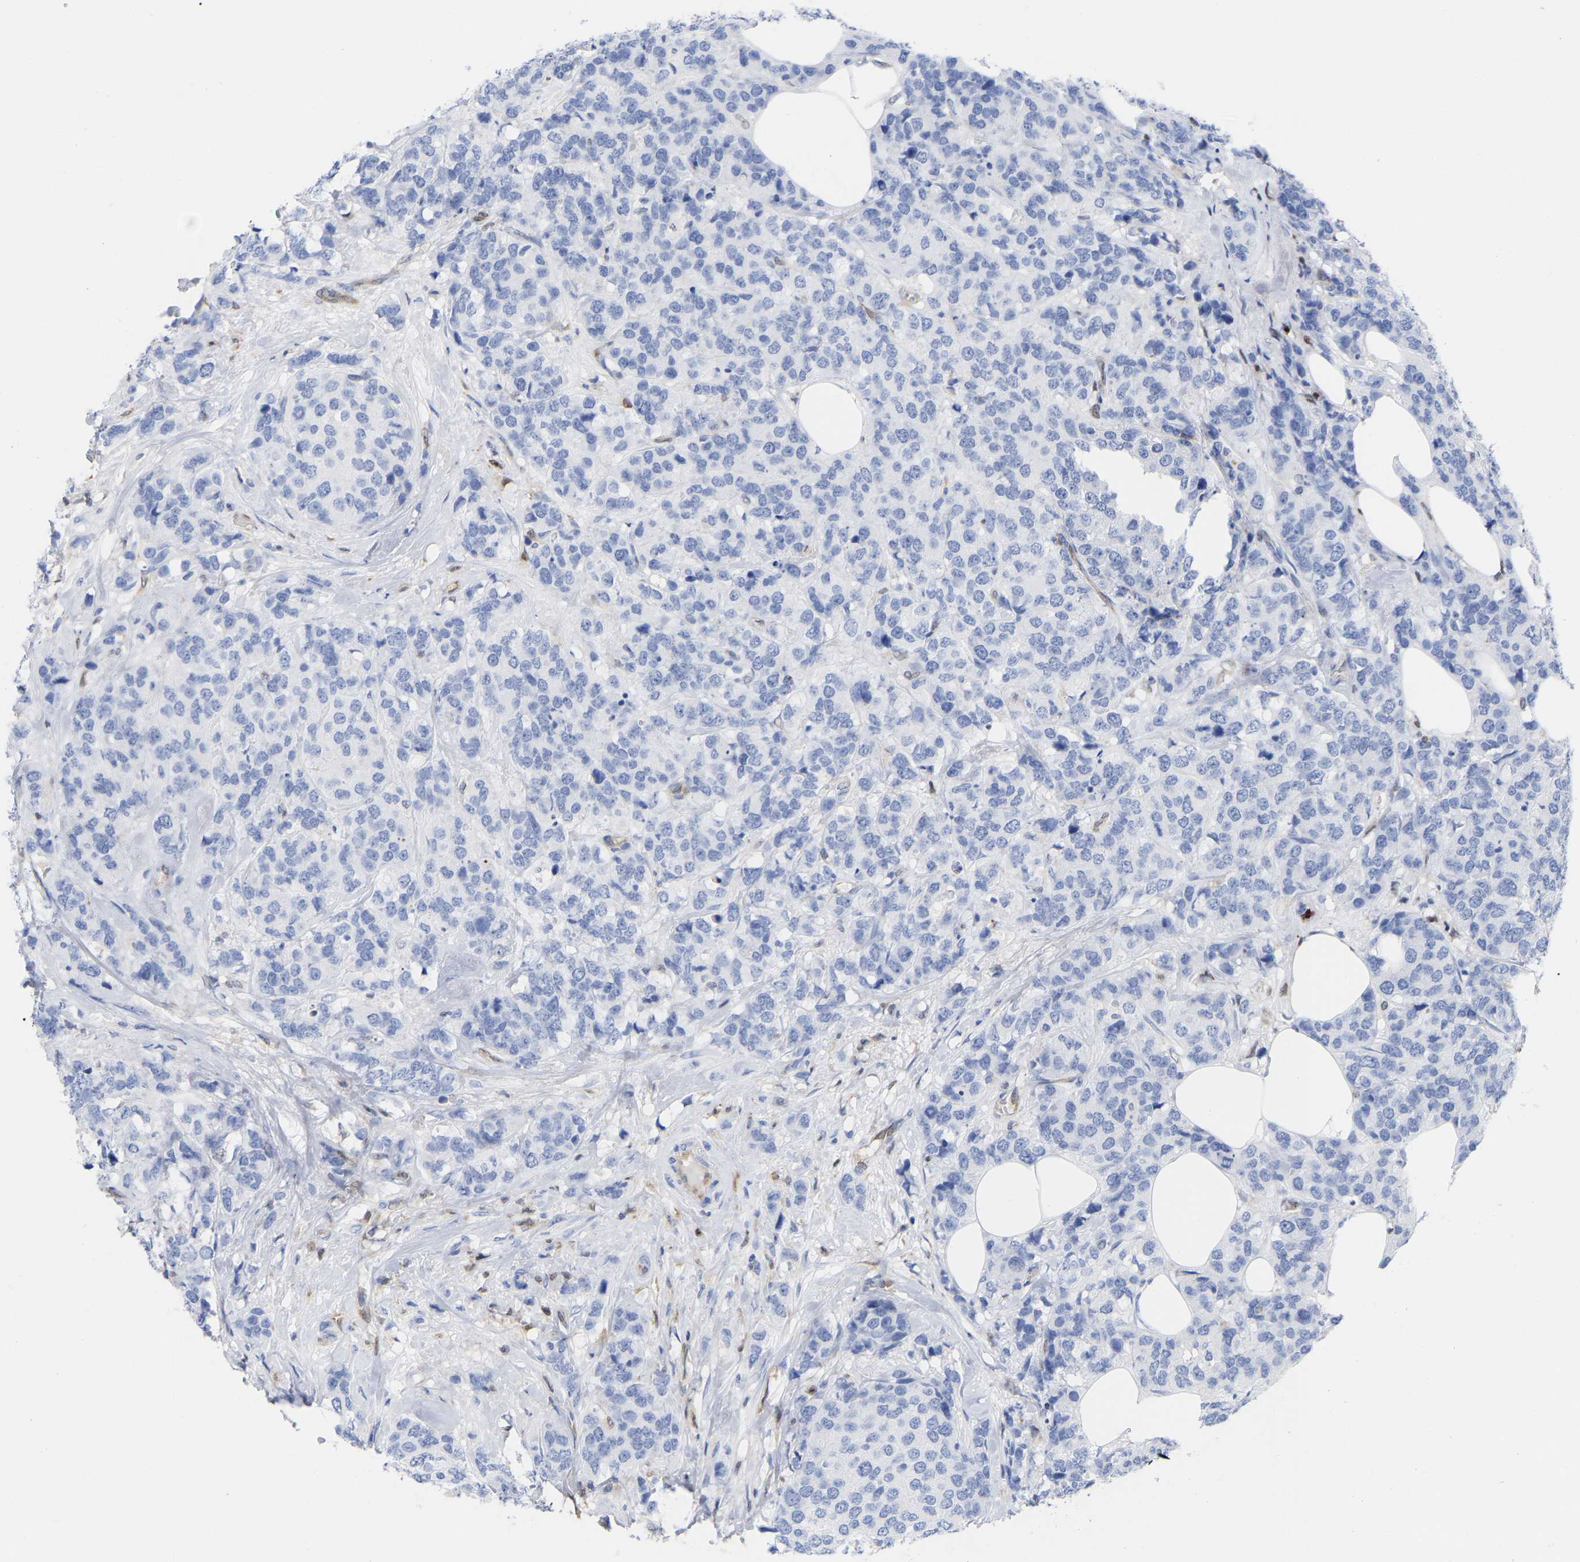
{"staining": {"intensity": "negative", "quantity": "none", "location": "none"}, "tissue": "breast cancer", "cell_type": "Tumor cells", "image_type": "cancer", "snomed": [{"axis": "morphology", "description": "Lobular carcinoma"}, {"axis": "topography", "description": "Breast"}], "caption": "High magnification brightfield microscopy of breast lobular carcinoma stained with DAB (brown) and counterstained with hematoxylin (blue): tumor cells show no significant expression.", "gene": "GIMAP4", "patient": {"sex": "female", "age": 59}}